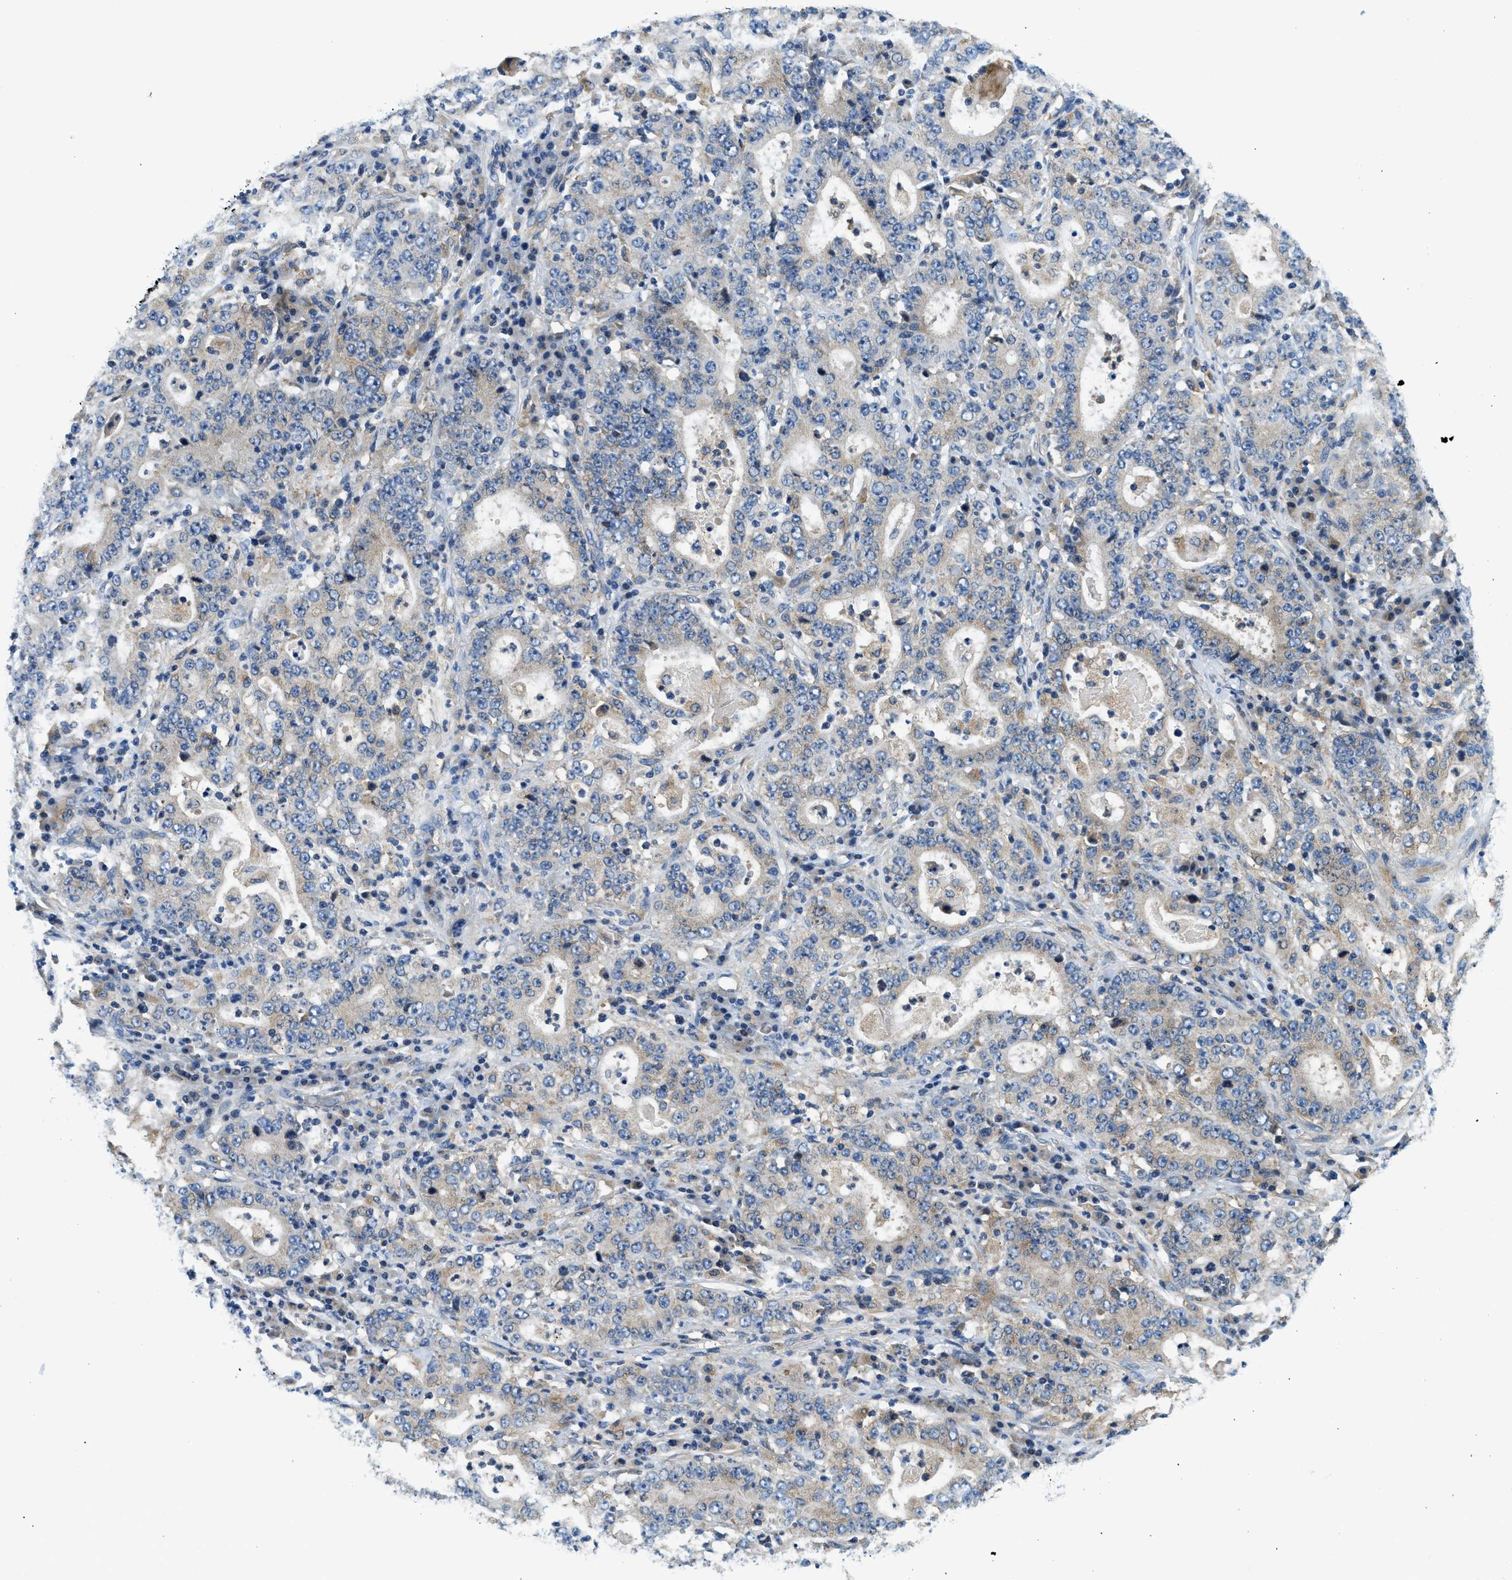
{"staining": {"intensity": "weak", "quantity": "25%-75%", "location": "cytoplasmic/membranous"}, "tissue": "stomach cancer", "cell_type": "Tumor cells", "image_type": "cancer", "snomed": [{"axis": "morphology", "description": "Normal tissue, NOS"}, {"axis": "morphology", "description": "Adenocarcinoma, NOS"}, {"axis": "topography", "description": "Stomach, upper"}, {"axis": "topography", "description": "Stomach"}], "caption": "This is an image of immunohistochemistry (IHC) staining of stomach adenocarcinoma, which shows weak staining in the cytoplasmic/membranous of tumor cells.", "gene": "LPIN2", "patient": {"sex": "male", "age": 59}}